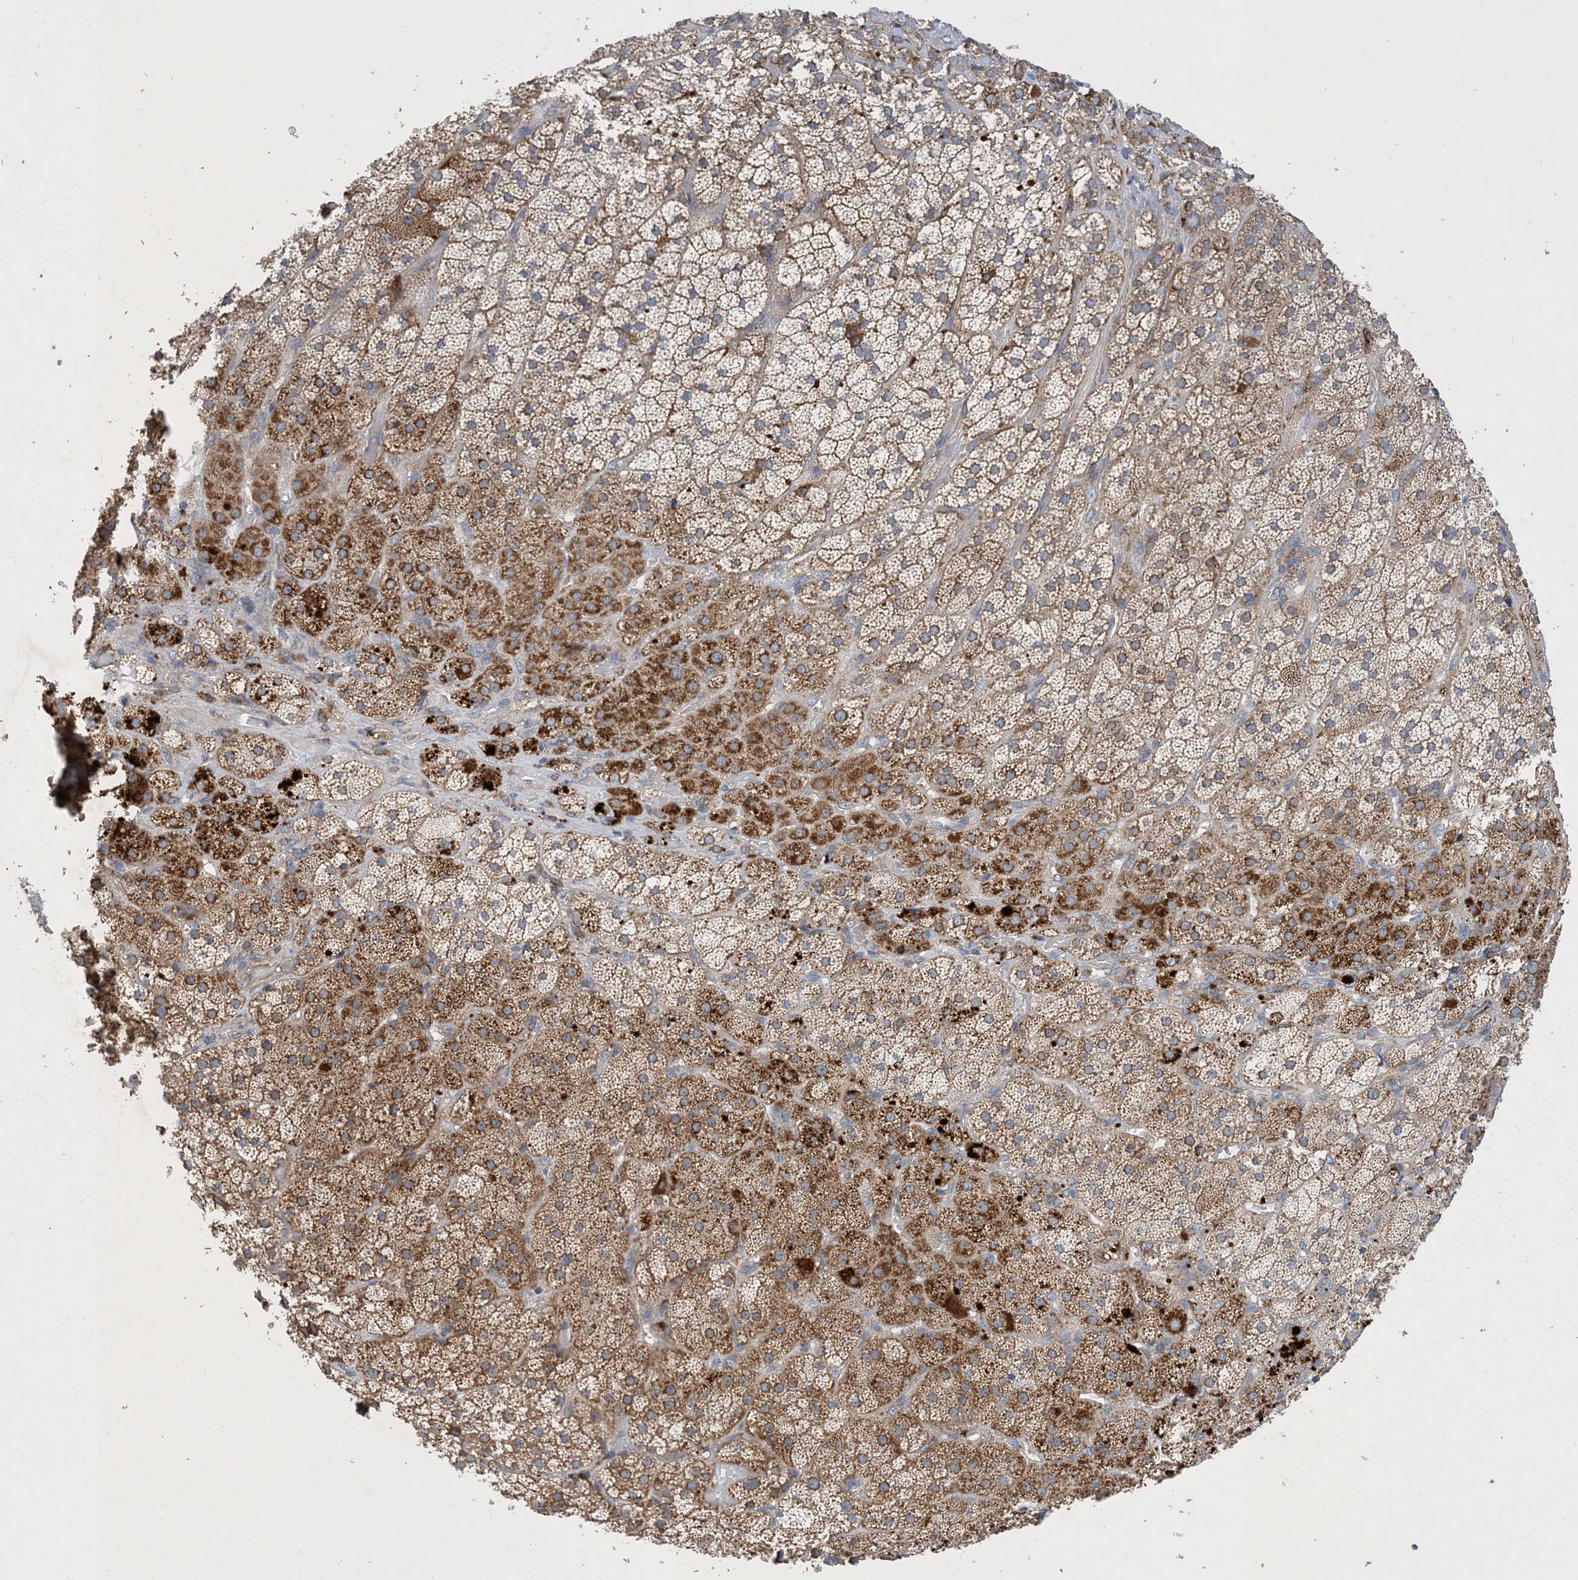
{"staining": {"intensity": "strong", "quantity": "25%-75%", "location": "cytoplasmic/membranous"}, "tissue": "adrenal gland", "cell_type": "Glandular cells", "image_type": "normal", "snomed": [{"axis": "morphology", "description": "Normal tissue, NOS"}, {"axis": "topography", "description": "Adrenal gland"}], "caption": "Glandular cells exhibit high levels of strong cytoplasmic/membranous positivity in approximately 25%-75% of cells in unremarkable human adrenal gland. Using DAB (3,3'-diaminobenzidine) (brown) and hematoxylin (blue) stains, captured at high magnification using brightfield microscopy.", "gene": "STK19", "patient": {"sex": "male", "age": 57}}